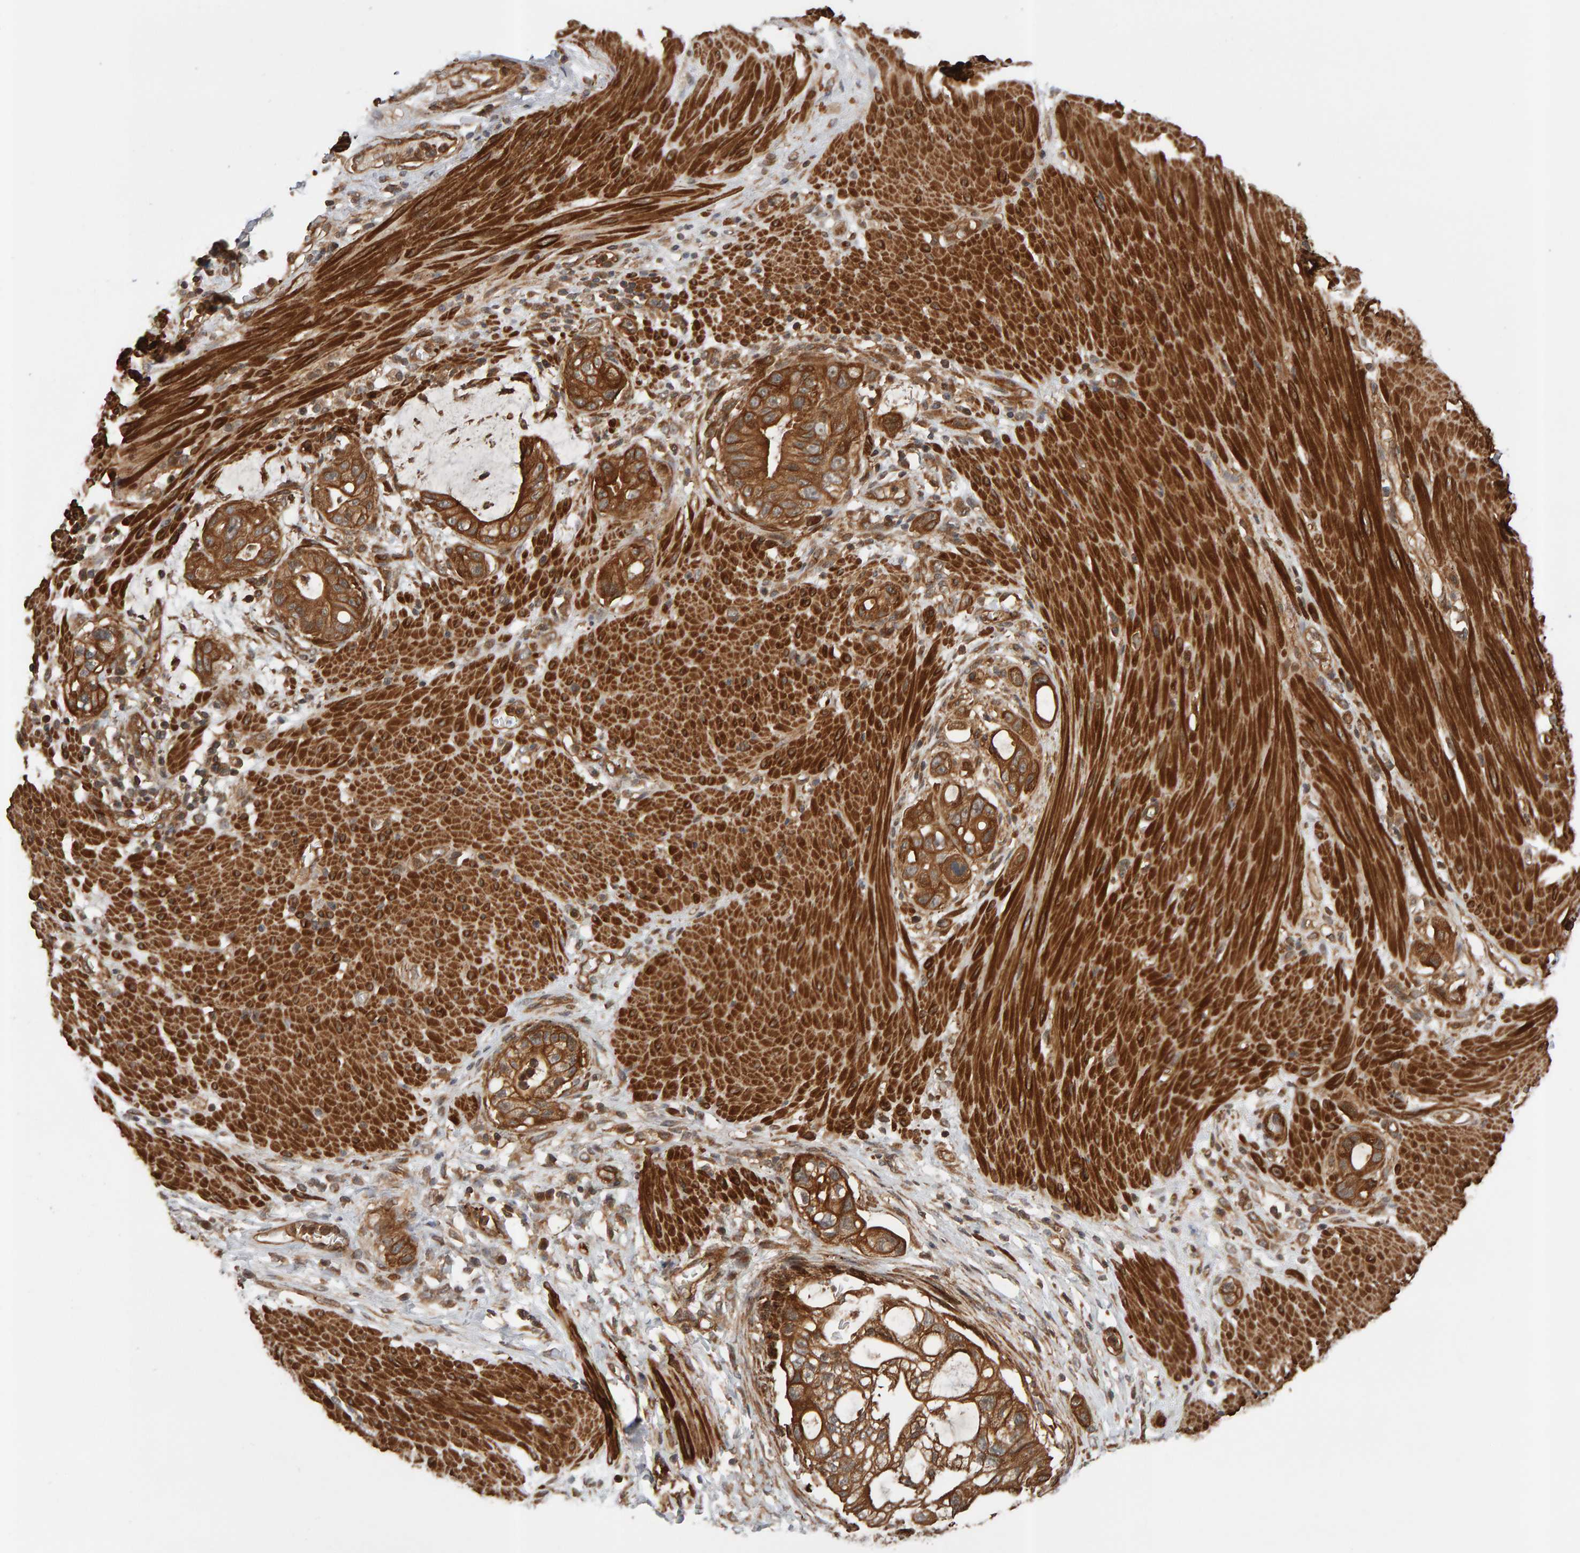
{"staining": {"intensity": "moderate", "quantity": ">75%", "location": "cytoplasmic/membranous"}, "tissue": "stomach cancer", "cell_type": "Tumor cells", "image_type": "cancer", "snomed": [{"axis": "morphology", "description": "Adenocarcinoma, NOS"}, {"axis": "topography", "description": "Stomach"}, {"axis": "topography", "description": "Stomach, lower"}], "caption": "Stomach cancer (adenocarcinoma) tissue shows moderate cytoplasmic/membranous staining in about >75% of tumor cells, visualized by immunohistochemistry. Immunohistochemistry stains the protein of interest in brown and the nuclei are stained blue.", "gene": "SYNRG", "patient": {"sex": "female", "age": 48}}